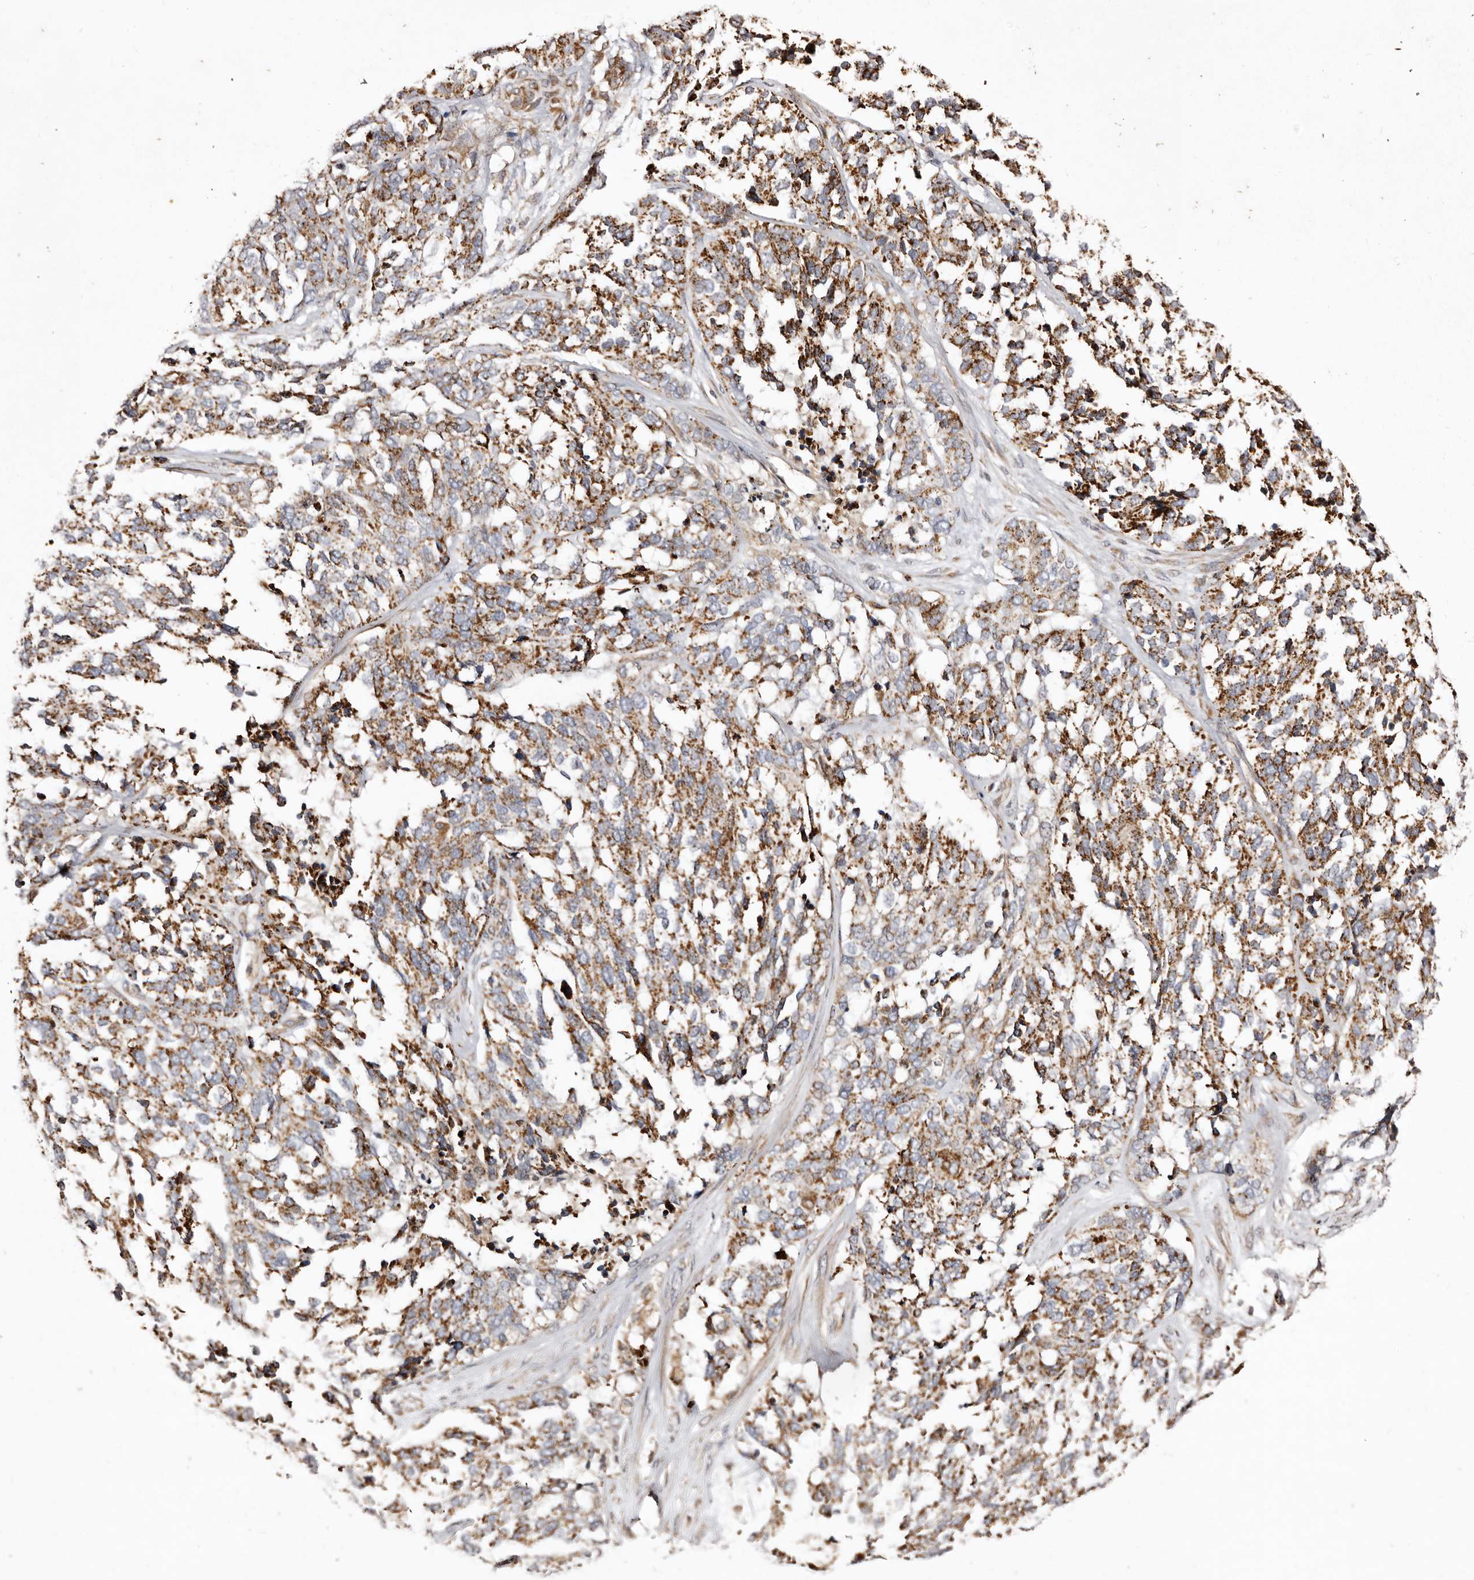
{"staining": {"intensity": "moderate", "quantity": ">75%", "location": "cytoplasmic/membranous"}, "tissue": "ovarian cancer", "cell_type": "Tumor cells", "image_type": "cancer", "snomed": [{"axis": "morphology", "description": "Cystadenocarcinoma, serous, NOS"}, {"axis": "topography", "description": "Ovary"}], "caption": "Moderate cytoplasmic/membranous expression is identified in approximately >75% of tumor cells in serous cystadenocarcinoma (ovarian). (DAB IHC with brightfield microscopy, high magnification).", "gene": "MACC1", "patient": {"sex": "female", "age": 44}}